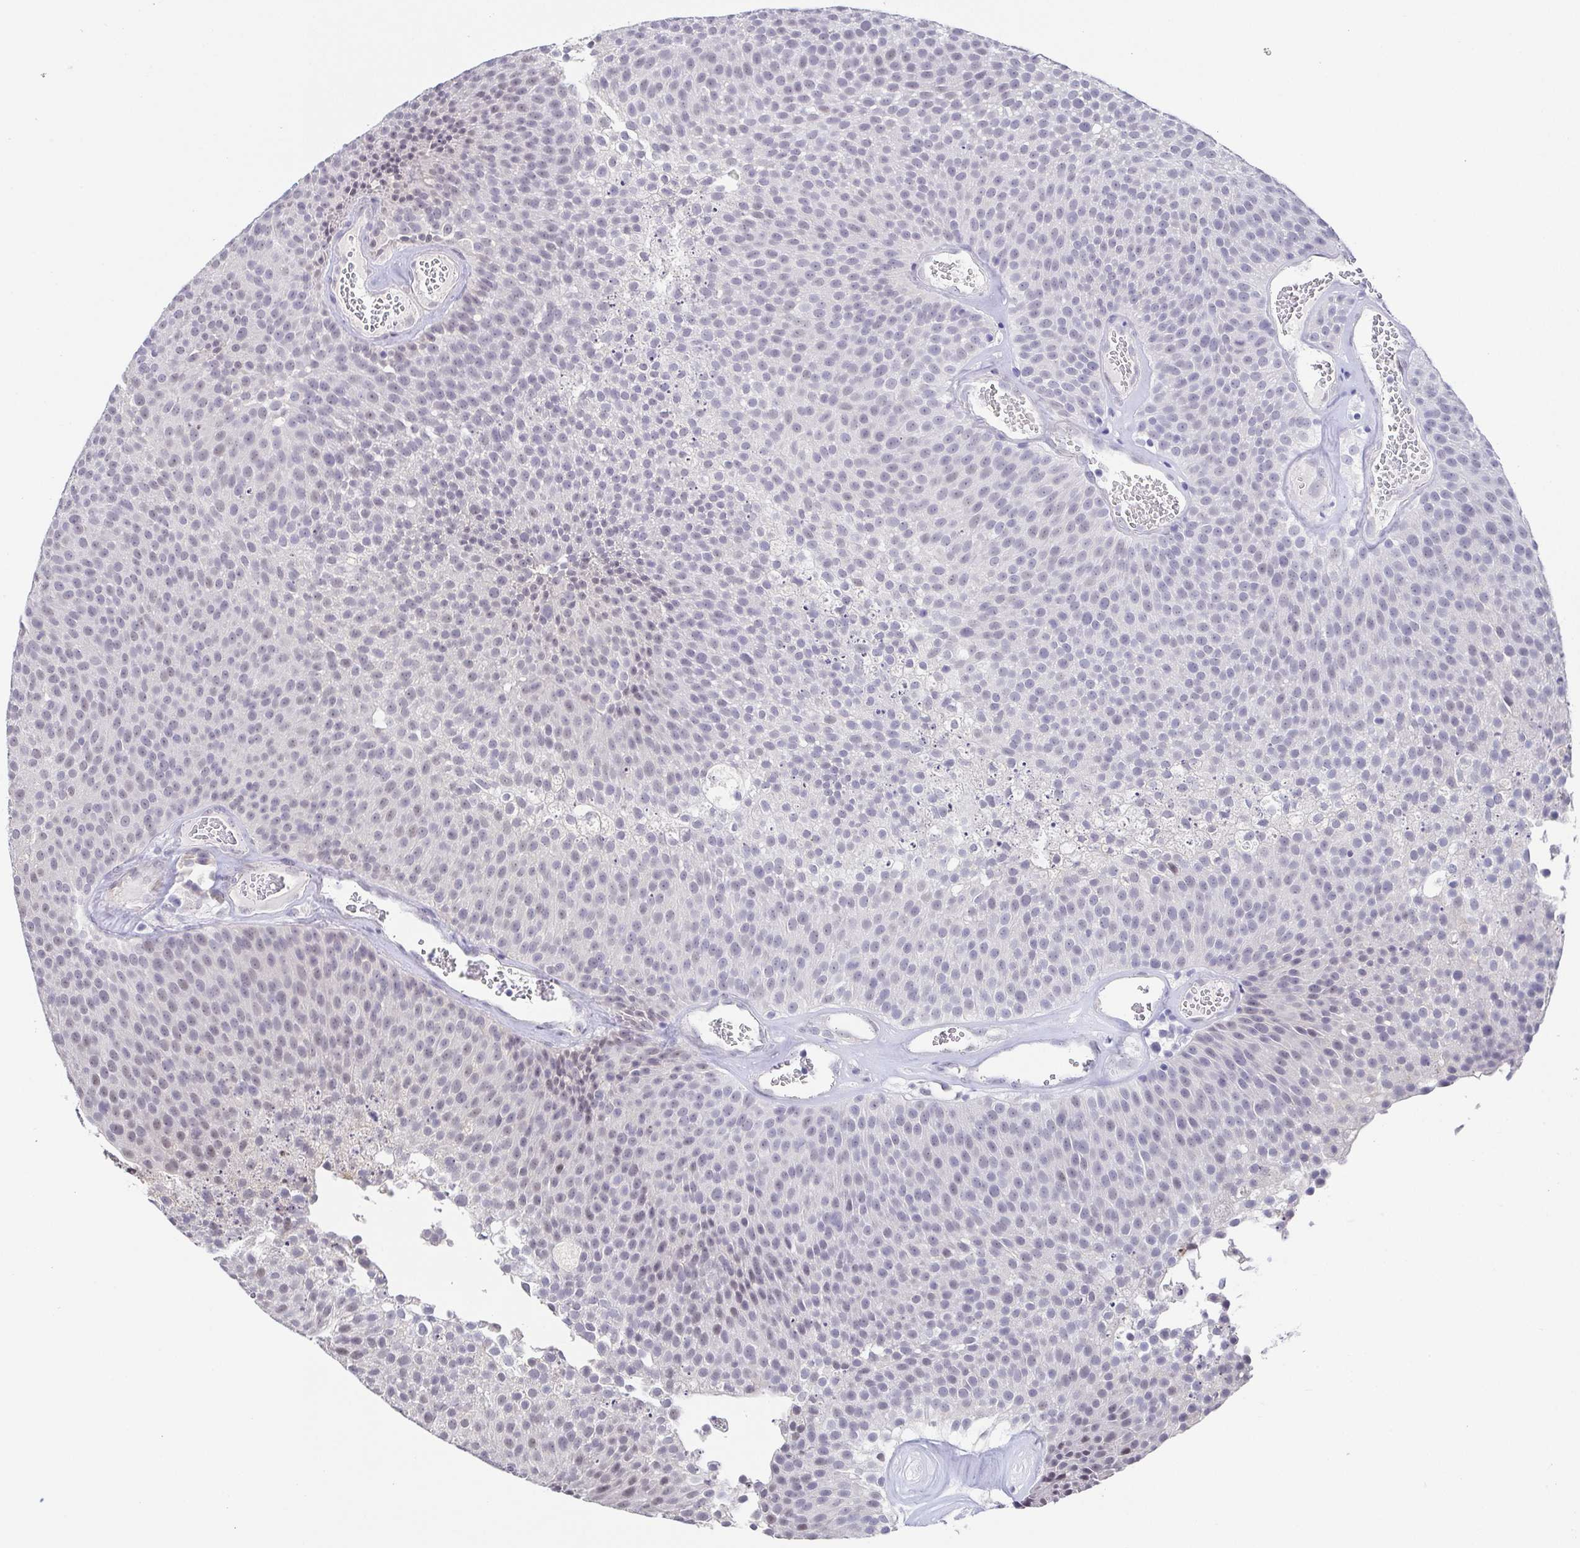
{"staining": {"intensity": "weak", "quantity": "<25%", "location": "nuclear"}, "tissue": "urothelial cancer", "cell_type": "Tumor cells", "image_type": "cancer", "snomed": [{"axis": "morphology", "description": "Urothelial carcinoma, Low grade"}, {"axis": "topography", "description": "Urinary bladder"}], "caption": "DAB immunohistochemical staining of human urothelial cancer reveals no significant expression in tumor cells.", "gene": "NEFH", "patient": {"sex": "female", "age": 79}}